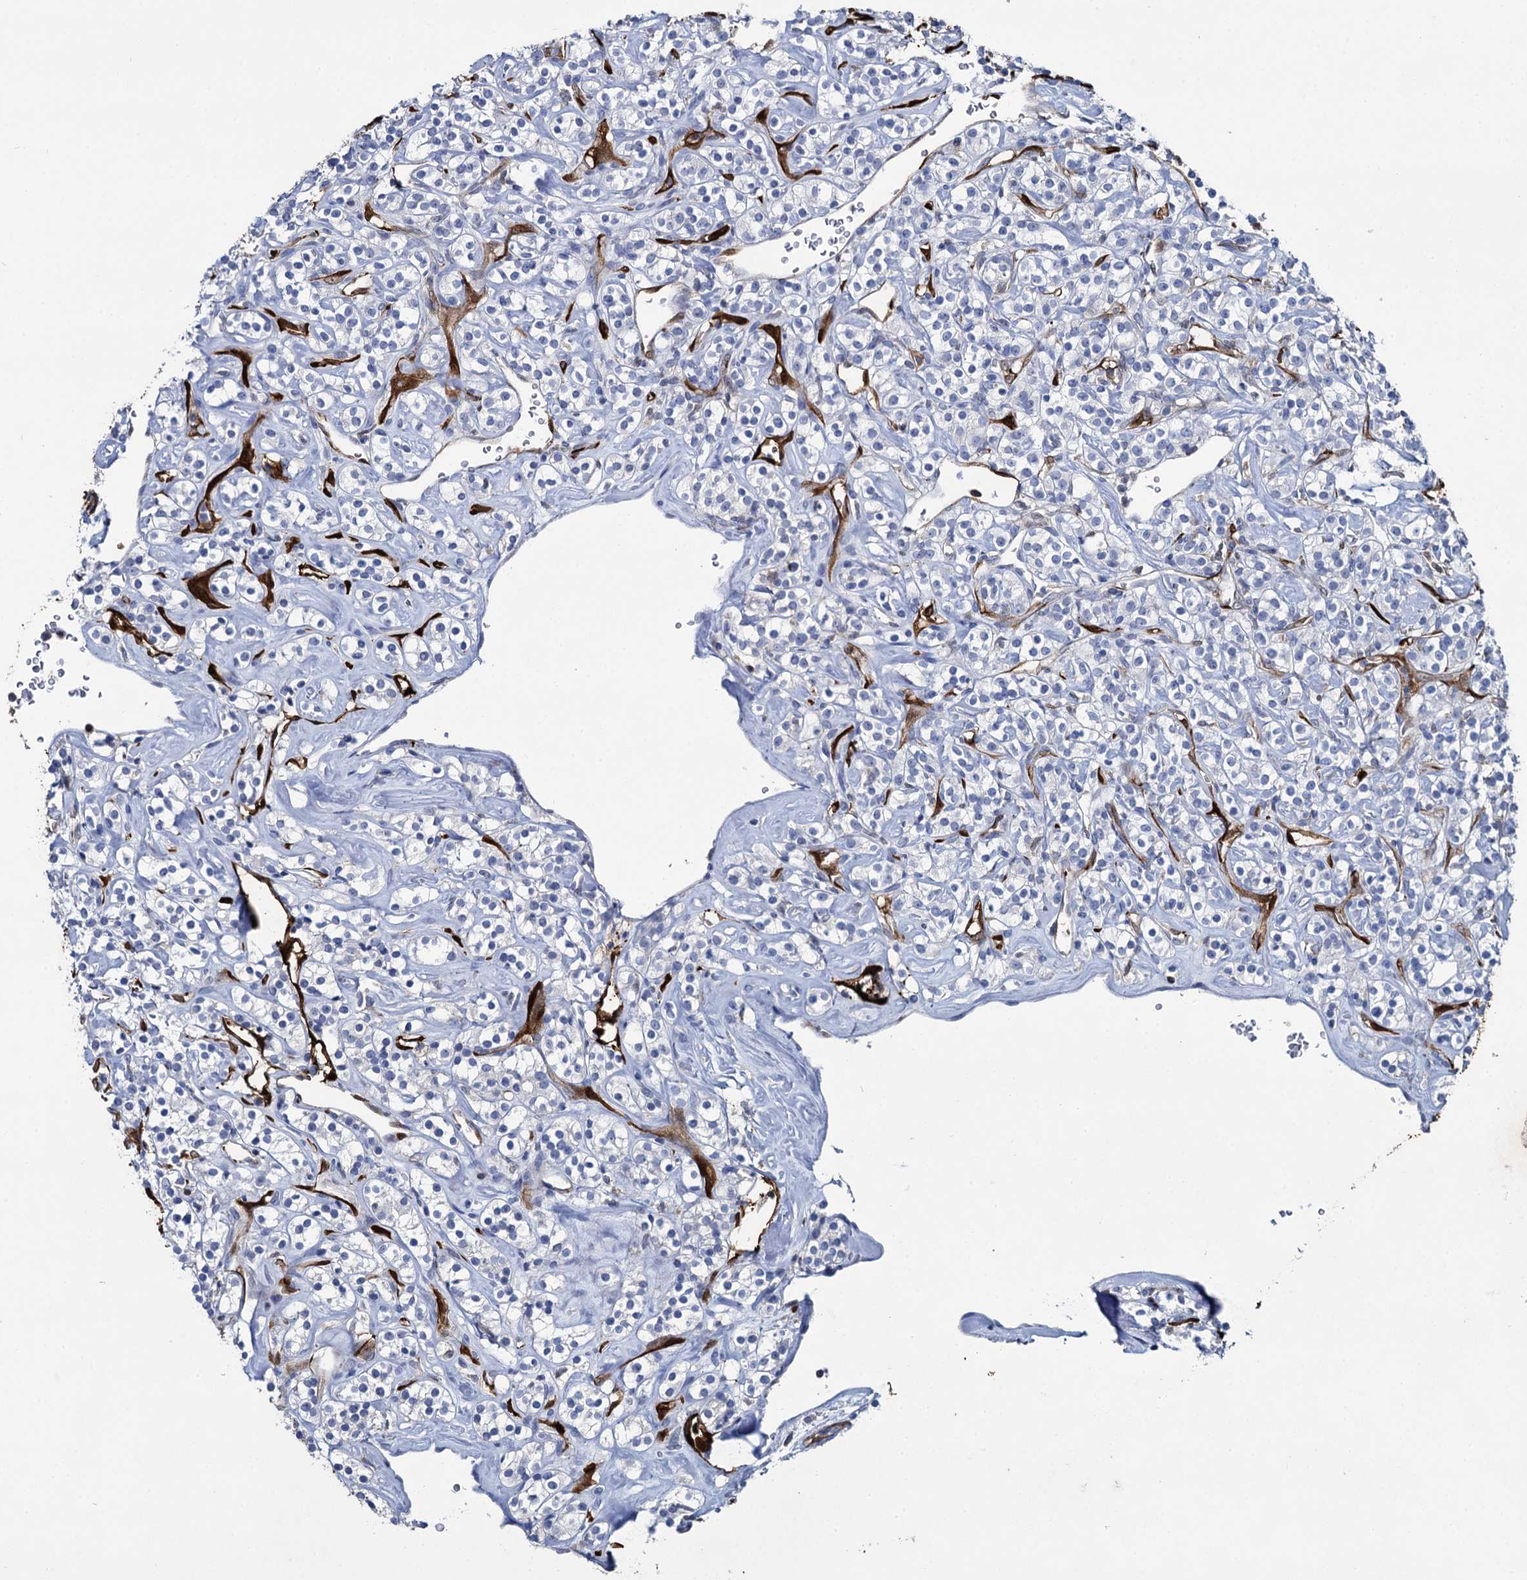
{"staining": {"intensity": "negative", "quantity": "none", "location": "none"}, "tissue": "renal cancer", "cell_type": "Tumor cells", "image_type": "cancer", "snomed": [{"axis": "morphology", "description": "Adenocarcinoma, NOS"}, {"axis": "topography", "description": "Kidney"}], "caption": "The immunohistochemistry image has no significant positivity in tumor cells of renal cancer (adenocarcinoma) tissue.", "gene": "FABP5", "patient": {"sex": "male", "age": 77}}